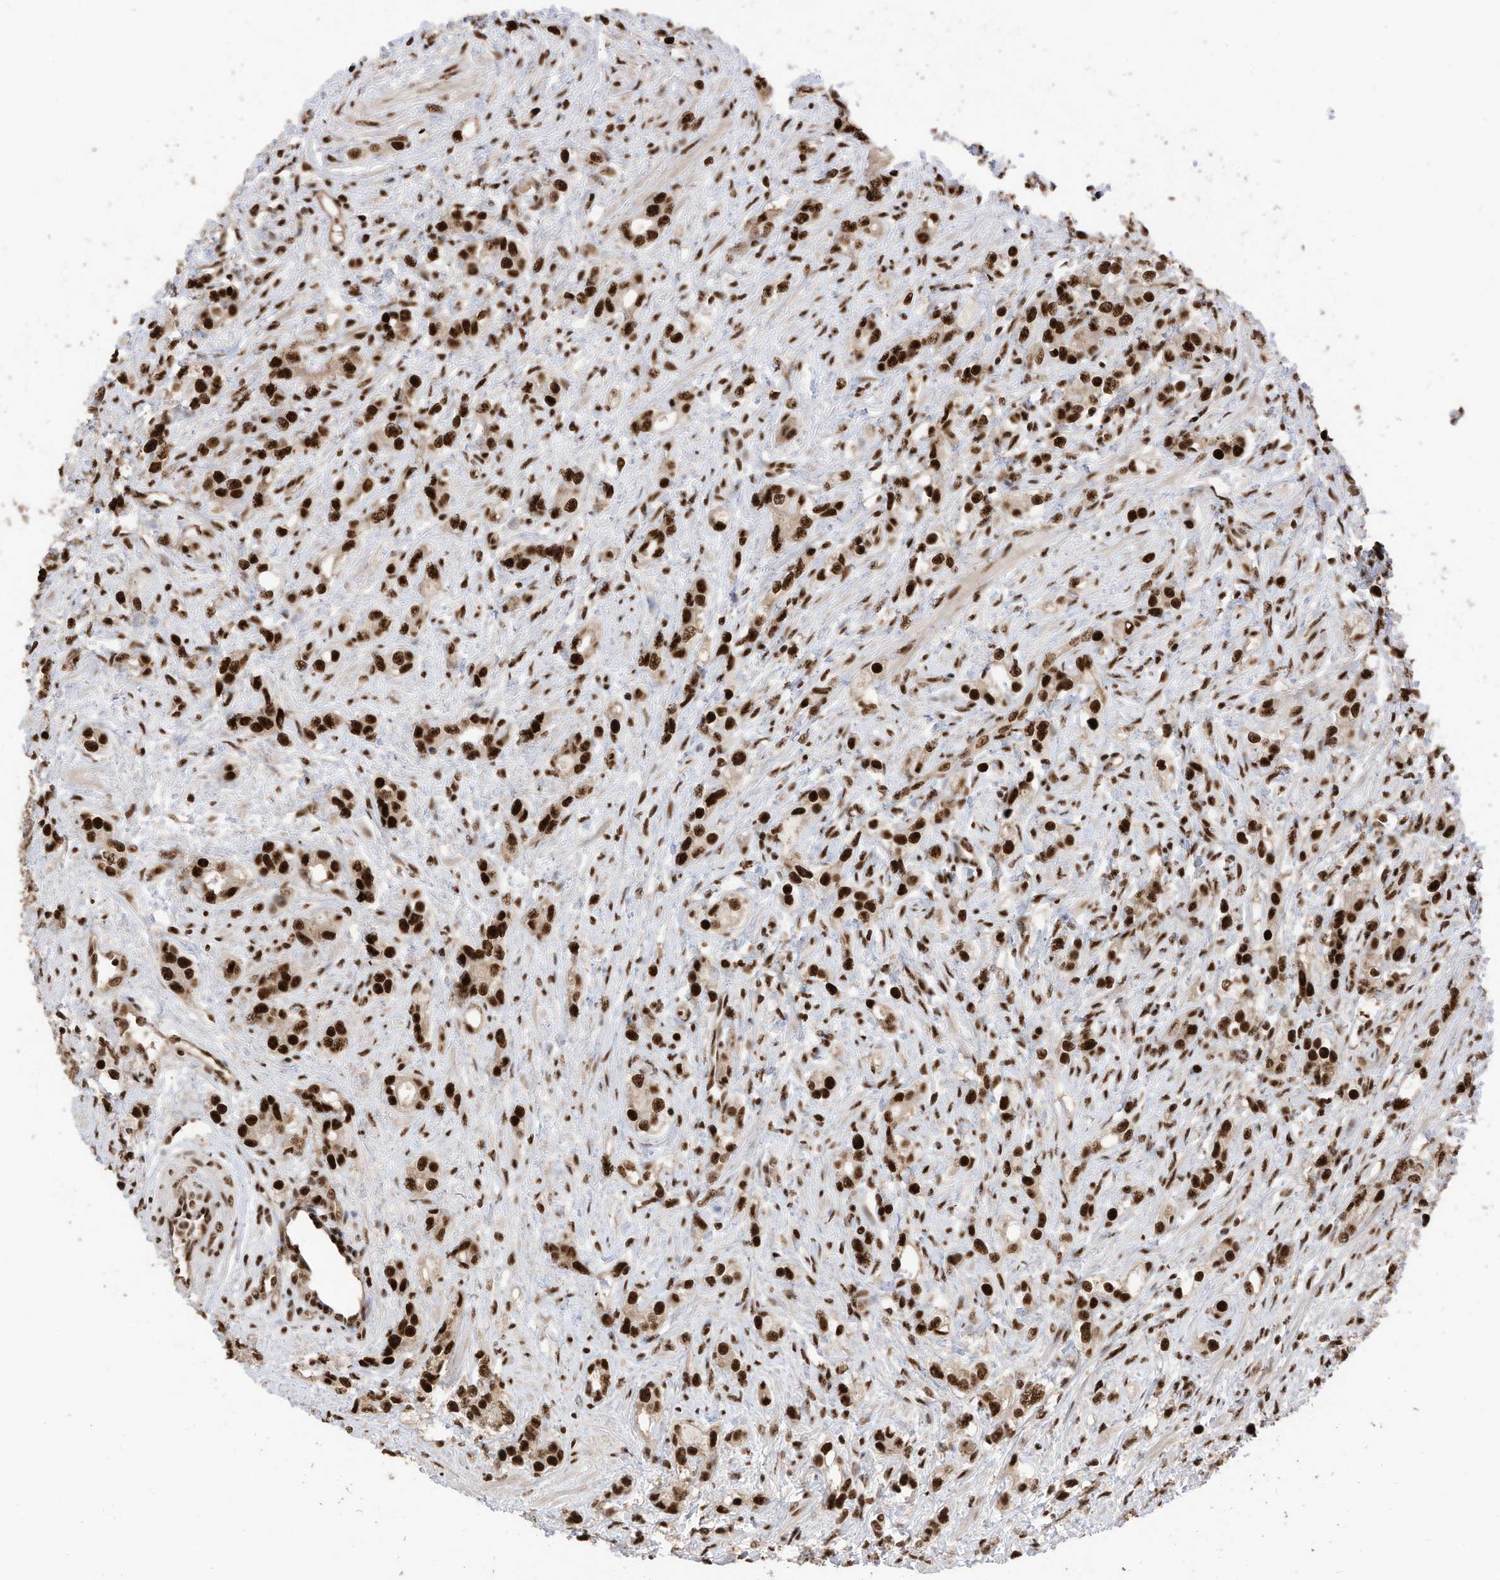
{"staining": {"intensity": "strong", "quantity": ">75%", "location": "nuclear"}, "tissue": "prostate cancer", "cell_type": "Tumor cells", "image_type": "cancer", "snomed": [{"axis": "morphology", "description": "Adenocarcinoma, High grade"}, {"axis": "topography", "description": "Prostate"}], "caption": "Brown immunohistochemical staining in human high-grade adenocarcinoma (prostate) reveals strong nuclear staining in approximately >75% of tumor cells.", "gene": "SF3A3", "patient": {"sex": "male", "age": 63}}